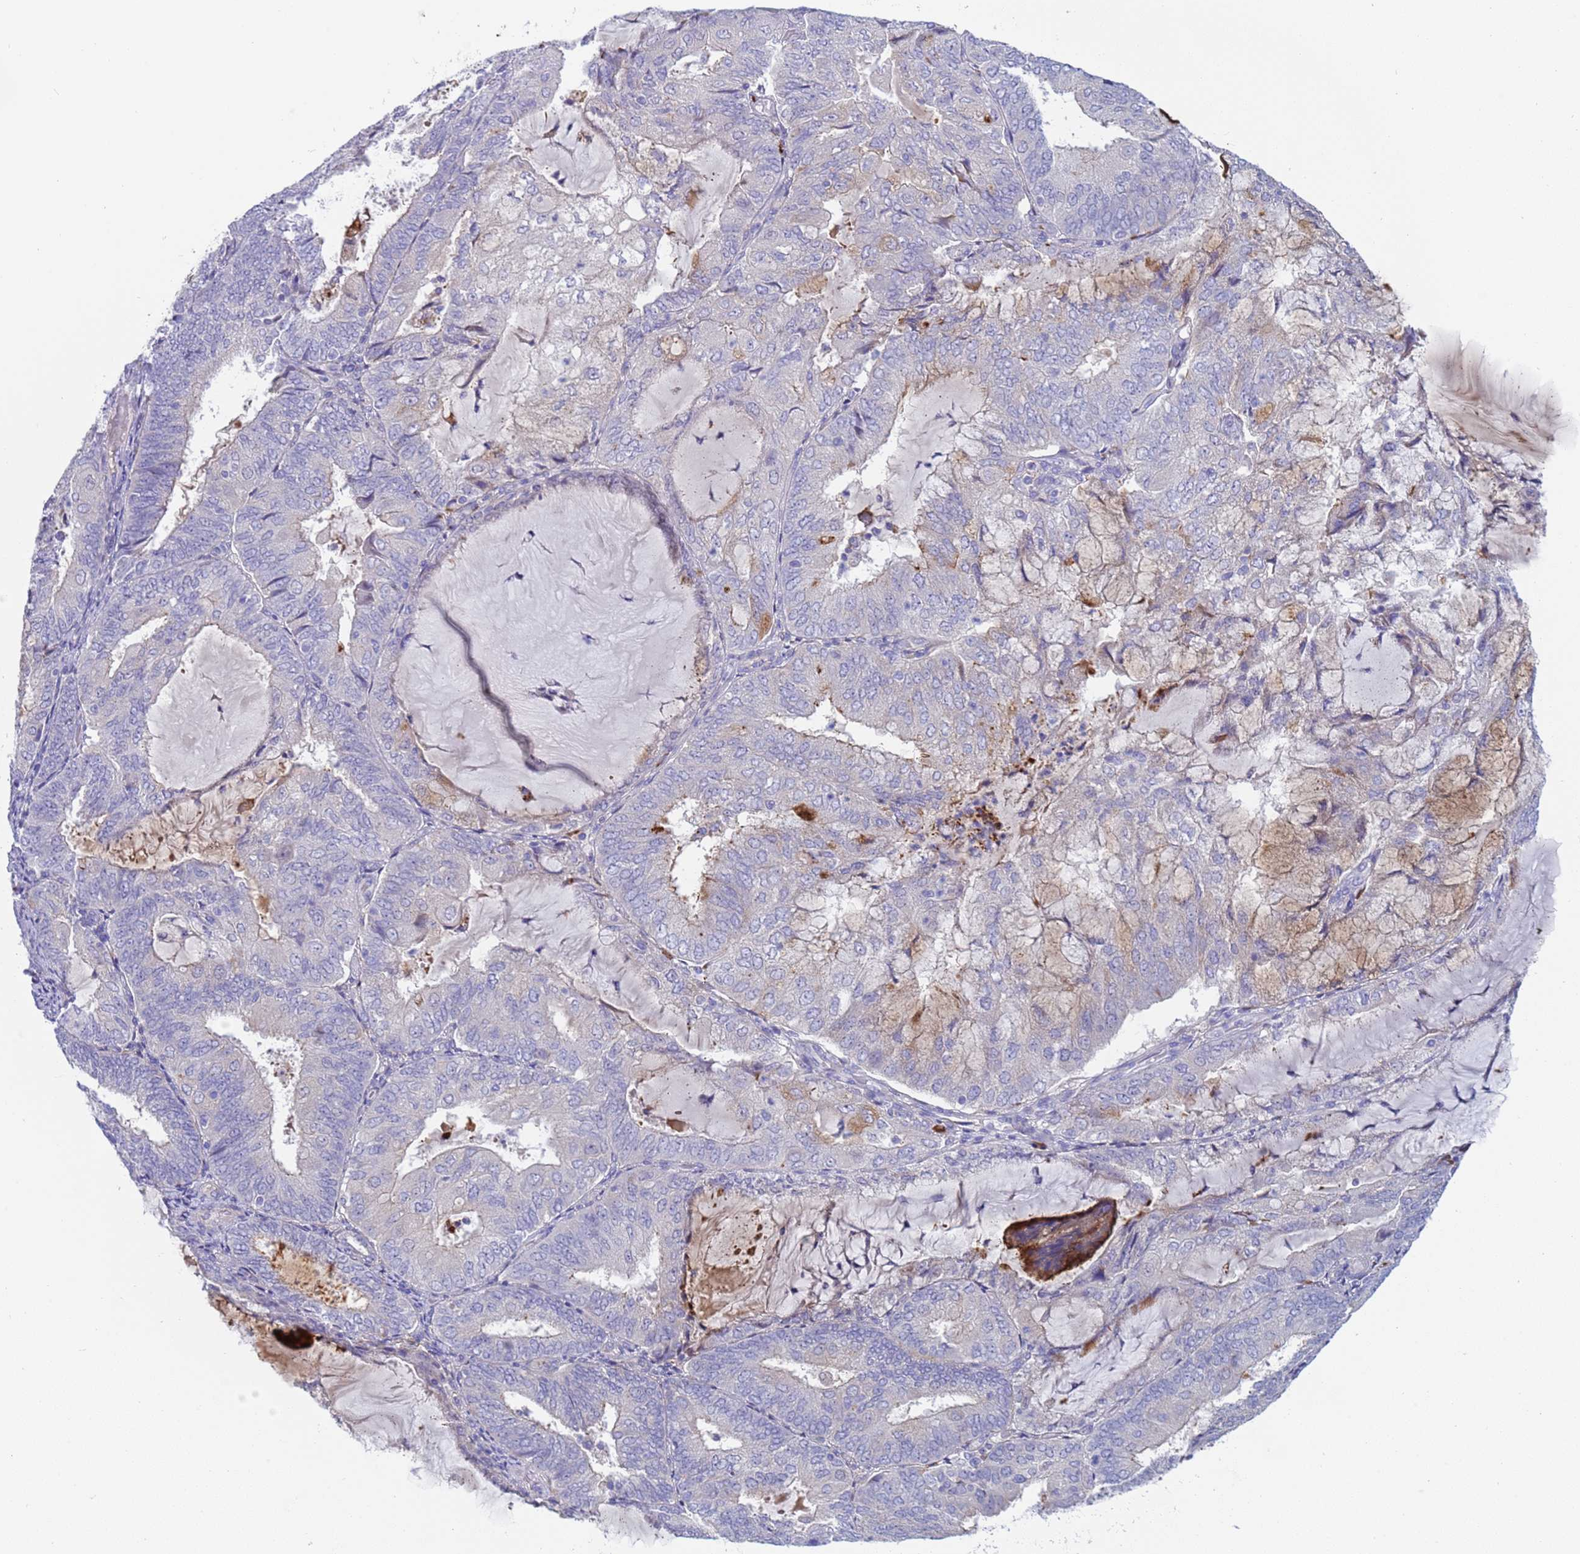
{"staining": {"intensity": "negative", "quantity": "none", "location": "none"}, "tissue": "endometrial cancer", "cell_type": "Tumor cells", "image_type": "cancer", "snomed": [{"axis": "morphology", "description": "Adenocarcinoma, NOS"}, {"axis": "topography", "description": "Endometrium"}], "caption": "Immunohistochemical staining of human endometrial cancer displays no significant expression in tumor cells.", "gene": "C4orf46", "patient": {"sex": "female", "age": 81}}